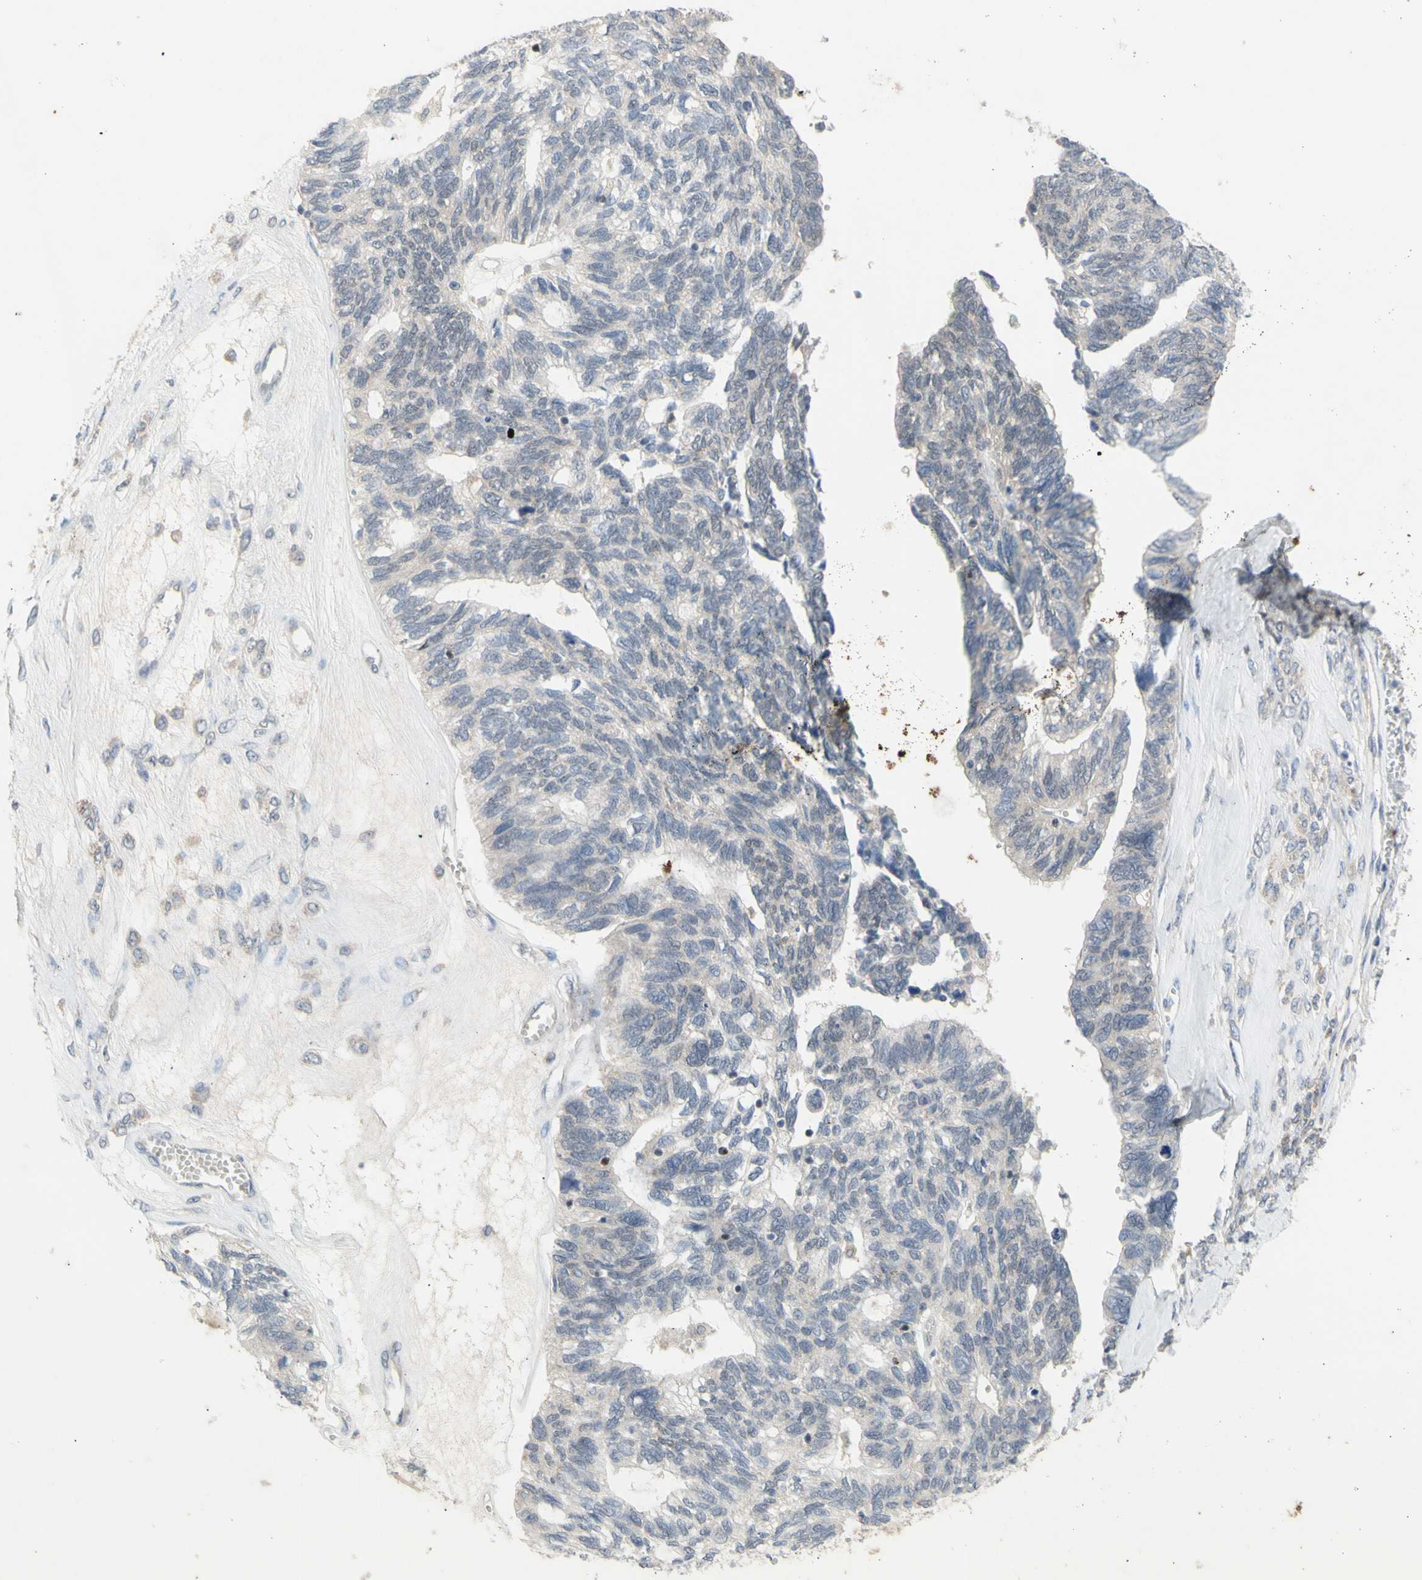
{"staining": {"intensity": "negative", "quantity": "none", "location": "none"}, "tissue": "ovarian cancer", "cell_type": "Tumor cells", "image_type": "cancer", "snomed": [{"axis": "morphology", "description": "Cystadenocarcinoma, serous, NOS"}, {"axis": "topography", "description": "Ovary"}], "caption": "Immunohistochemistry photomicrograph of serous cystadenocarcinoma (ovarian) stained for a protein (brown), which displays no expression in tumor cells.", "gene": "NLRP1", "patient": {"sex": "female", "age": 79}}